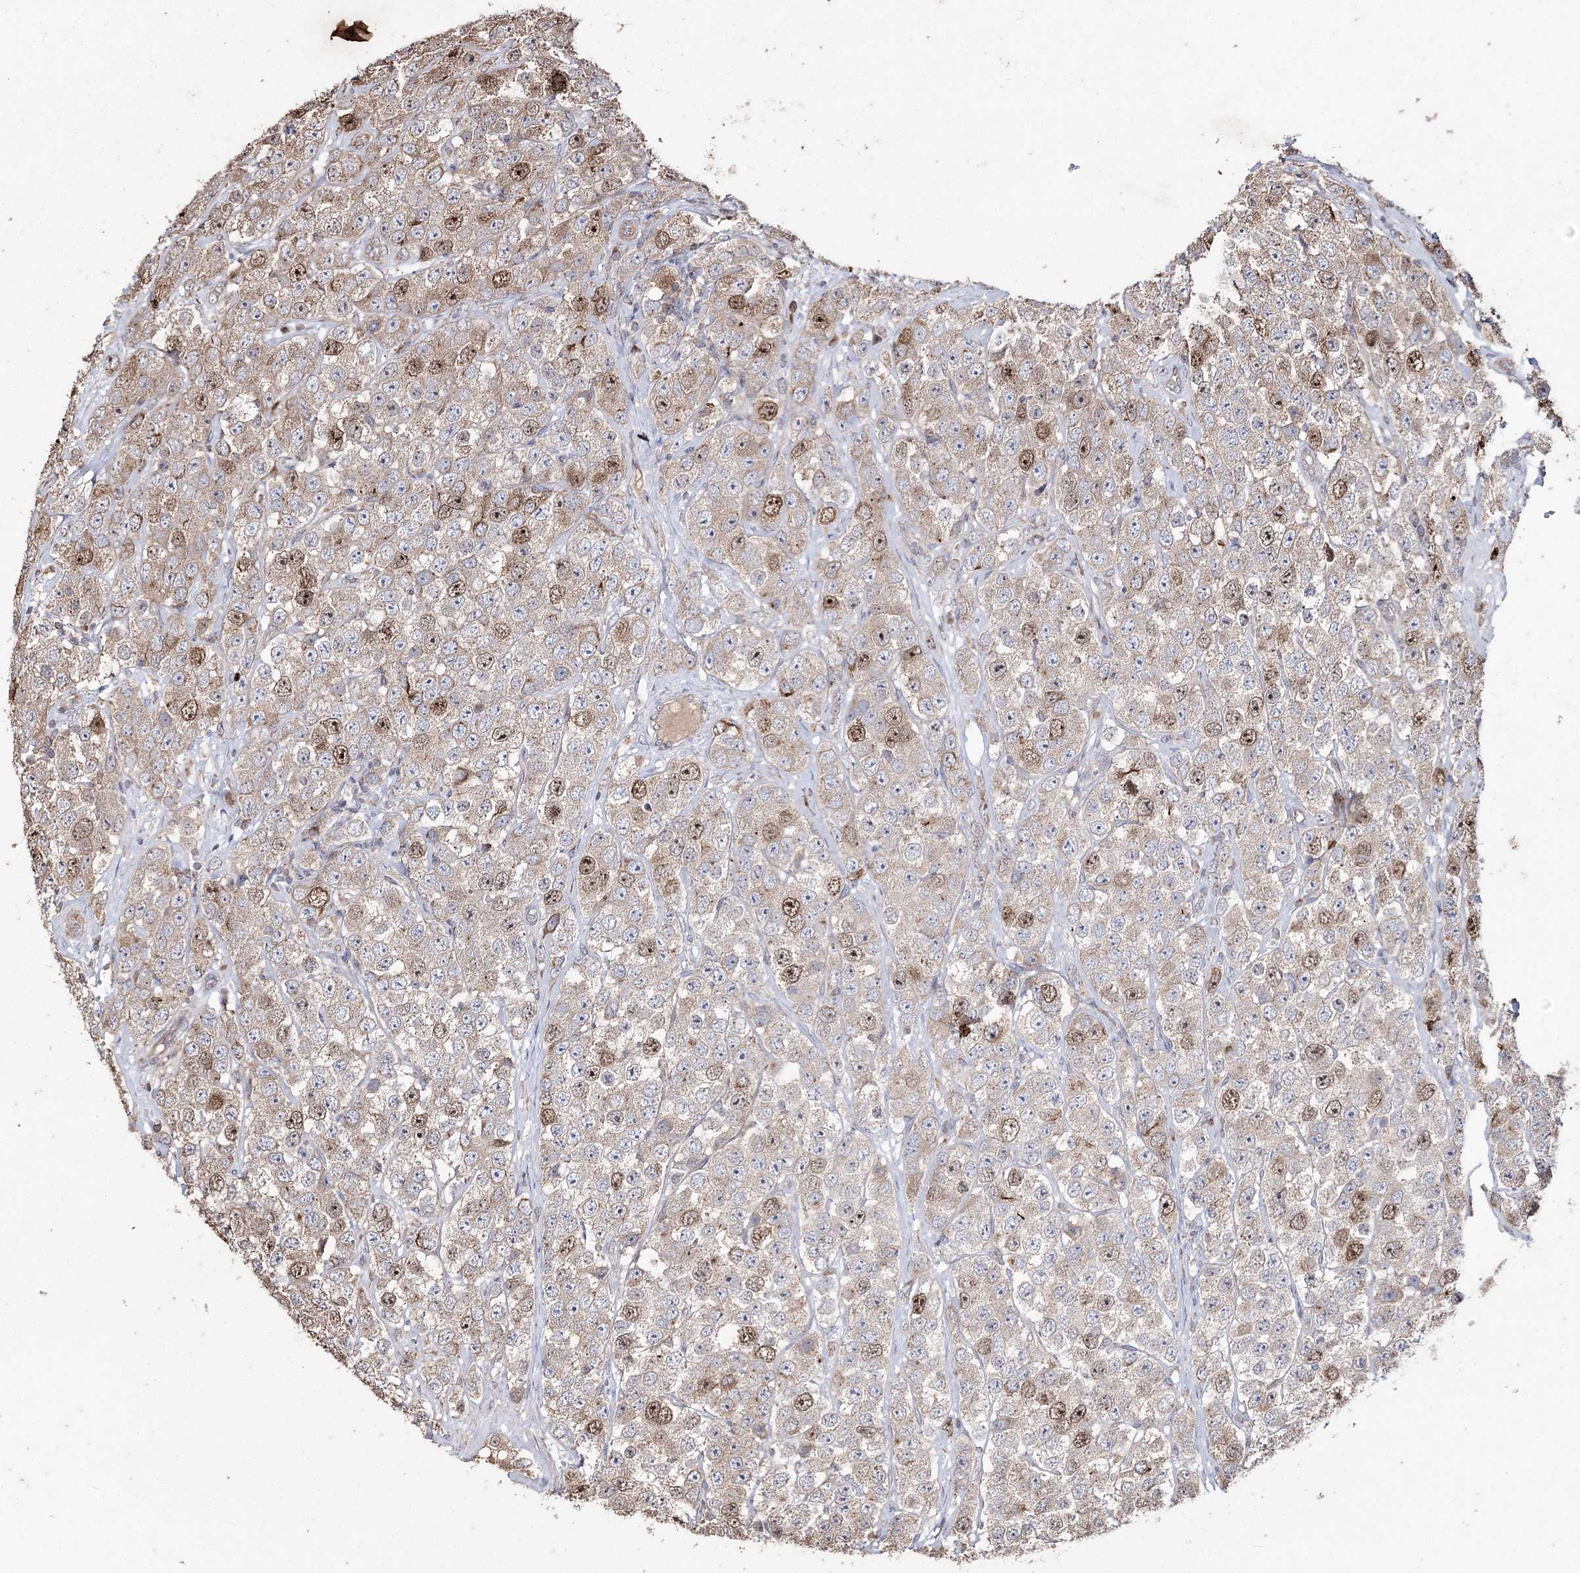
{"staining": {"intensity": "moderate", "quantity": "<25%", "location": "nuclear"}, "tissue": "testis cancer", "cell_type": "Tumor cells", "image_type": "cancer", "snomed": [{"axis": "morphology", "description": "Seminoma, NOS"}, {"axis": "topography", "description": "Testis"}], "caption": "Tumor cells demonstrate low levels of moderate nuclear positivity in approximately <25% of cells in testis cancer. (IHC, brightfield microscopy, high magnification).", "gene": "PRC1", "patient": {"sex": "male", "age": 28}}